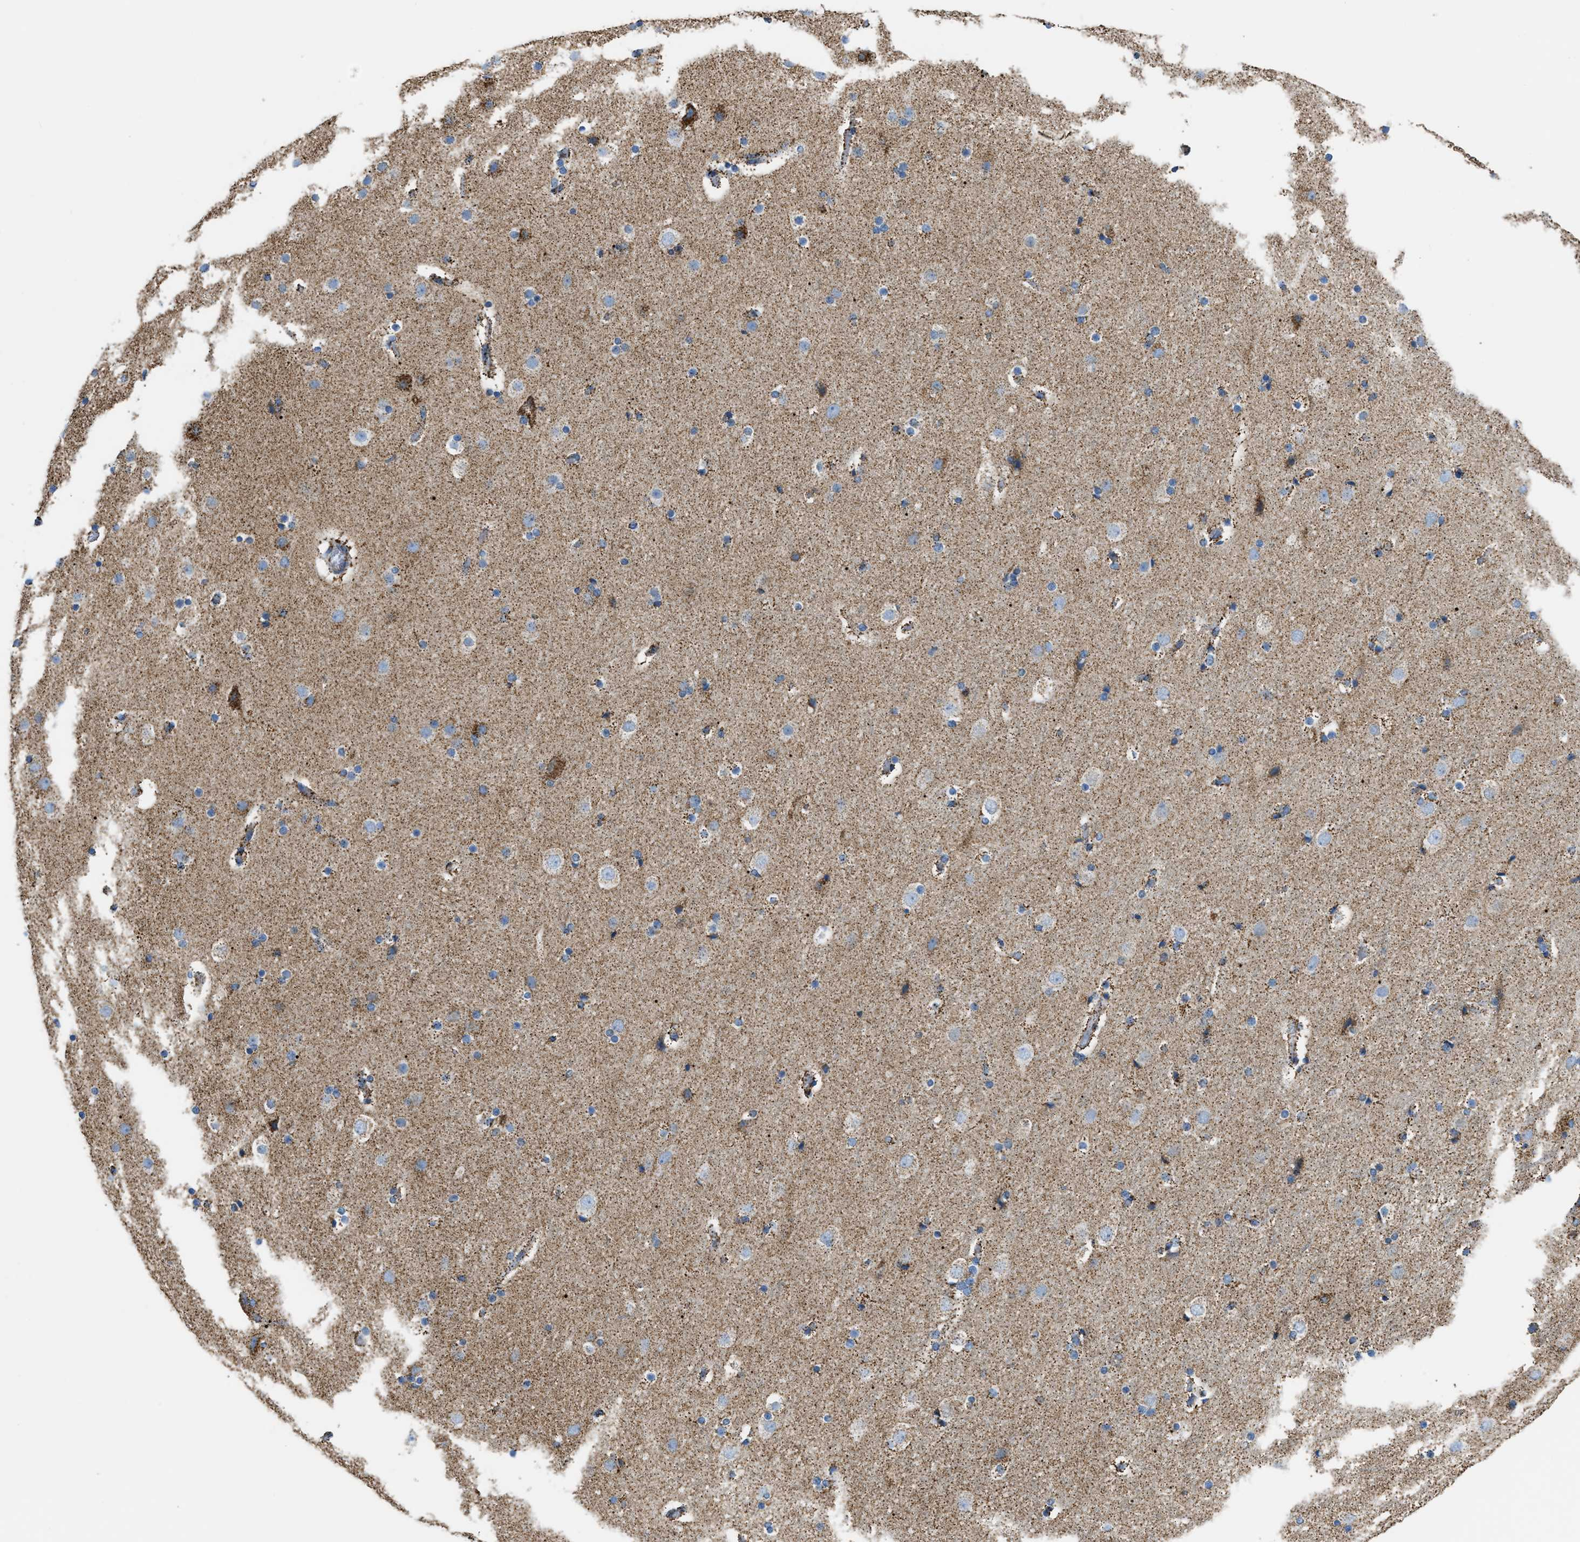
{"staining": {"intensity": "moderate", "quantity": ">75%", "location": "cytoplasmic/membranous"}, "tissue": "cerebral cortex", "cell_type": "Endothelial cells", "image_type": "normal", "snomed": [{"axis": "morphology", "description": "Normal tissue, NOS"}, {"axis": "topography", "description": "Cerebral cortex"}], "caption": "A micrograph of human cerebral cortex stained for a protein shows moderate cytoplasmic/membranous brown staining in endothelial cells. (Brightfield microscopy of DAB IHC at high magnification).", "gene": "ETFB", "patient": {"sex": "male", "age": 57}}